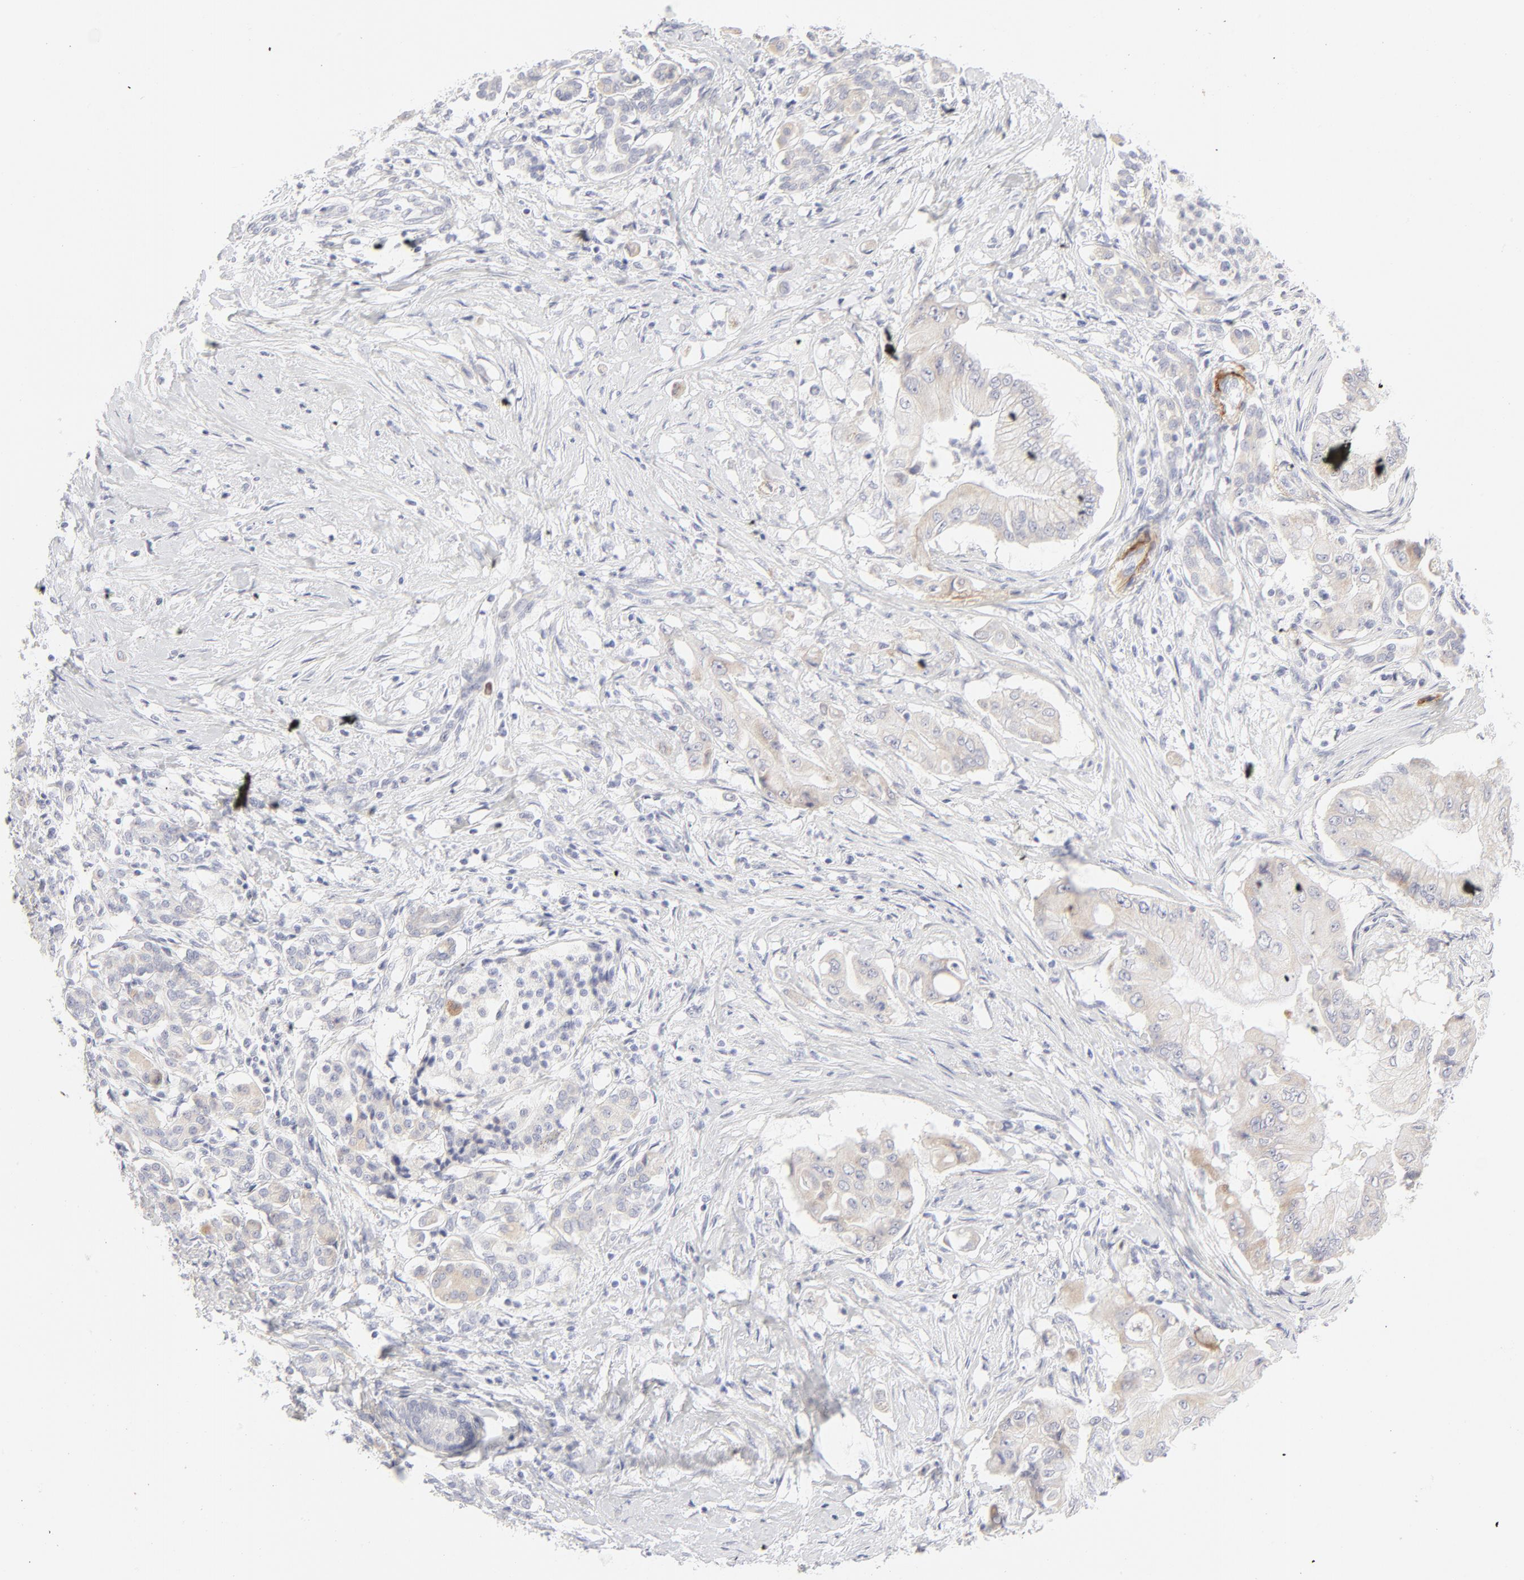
{"staining": {"intensity": "weak", "quantity": "<25%", "location": "cytoplasmic/membranous"}, "tissue": "pancreatic cancer", "cell_type": "Tumor cells", "image_type": "cancer", "snomed": [{"axis": "morphology", "description": "Adenocarcinoma, NOS"}, {"axis": "topography", "description": "Pancreas"}], "caption": "Immunohistochemical staining of human pancreatic cancer exhibits no significant expression in tumor cells.", "gene": "NPNT", "patient": {"sex": "male", "age": 62}}